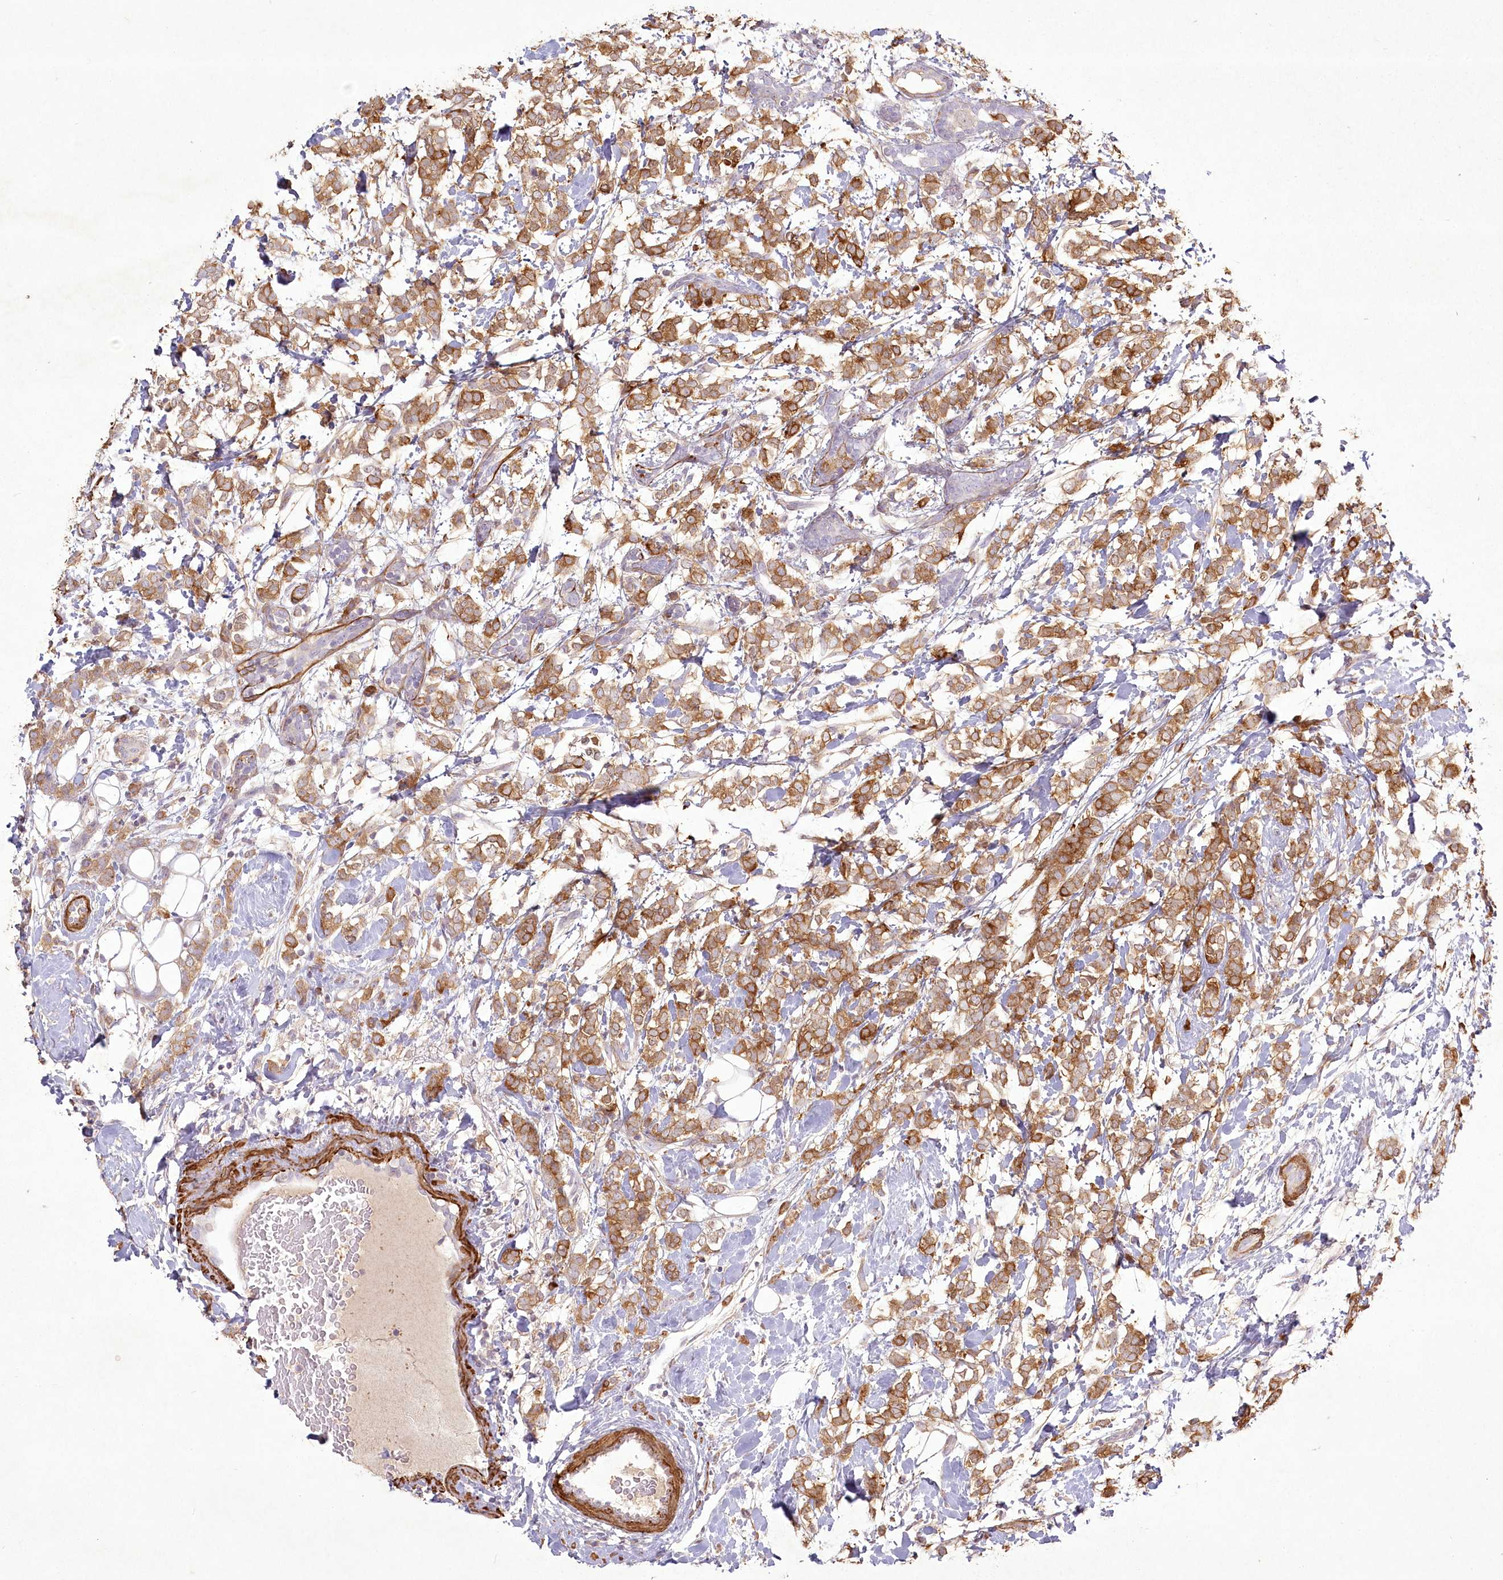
{"staining": {"intensity": "moderate", "quantity": ">75%", "location": "cytoplasmic/membranous"}, "tissue": "breast cancer", "cell_type": "Tumor cells", "image_type": "cancer", "snomed": [{"axis": "morphology", "description": "Normal tissue, NOS"}, {"axis": "morphology", "description": "Lobular carcinoma"}, {"axis": "topography", "description": "Breast"}], "caption": "Tumor cells reveal medium levels of moderate cytoplasmic/membranous staining in approximately >75% of cells in breast cancer.", "gene": "INPP4B", "patient": {"sex": "female", "age": 47}}